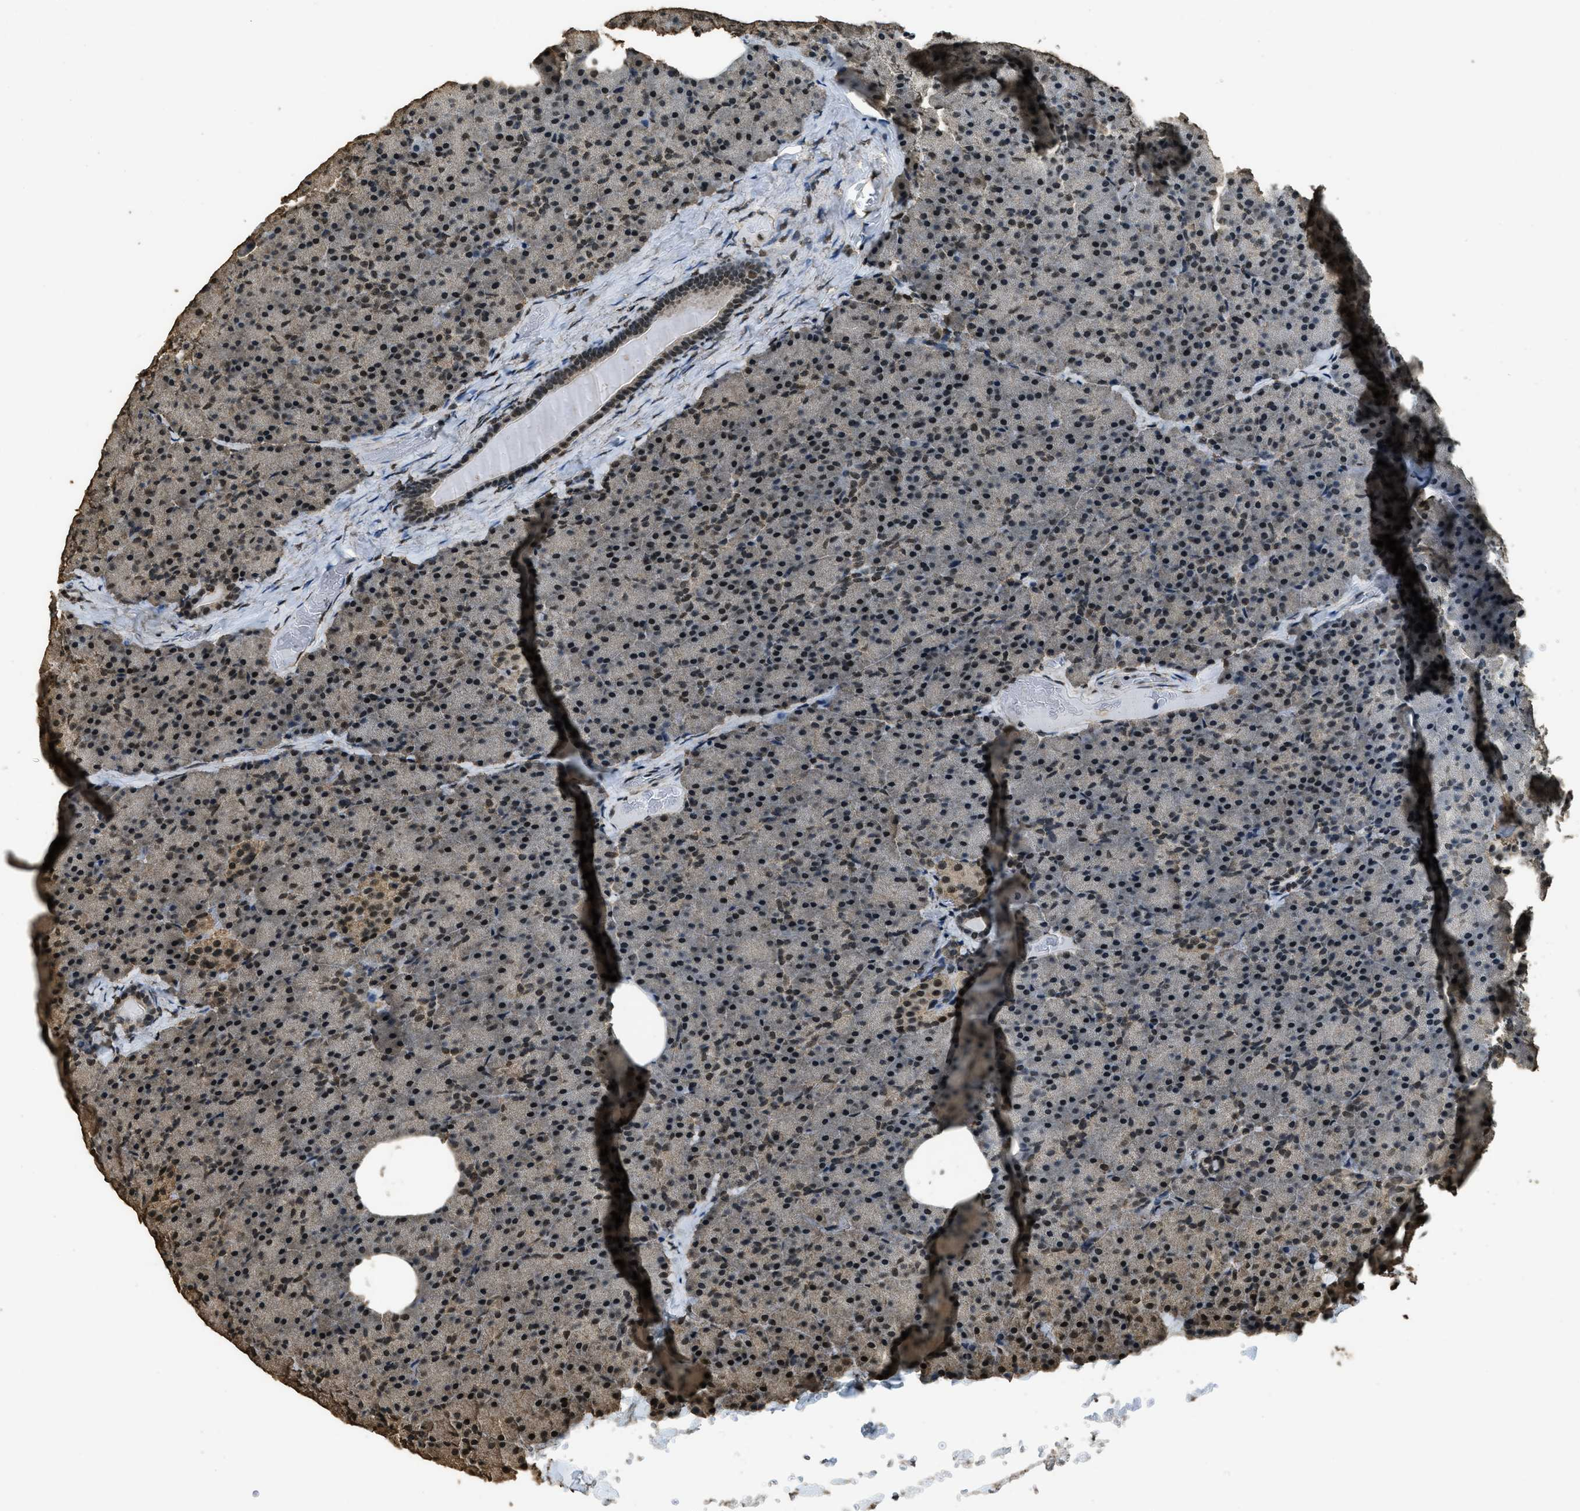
{"staining": {"intensity": "strong", "quantity": ">75%", "location": "nuclear"}, "tissue": "pancreas", "cell_type": "Exocrine glandular cells", "image_type": "normal", "snomed": [{"axis": "morphology", "description": "Normal tissue, NOS"}, {"axis": "topography", "description": "Pancreas"}], "caption": "Immunohistochemistry staining of unremarkable pancreas, which exhibits high levels of strong nuclear staining in about >75% of exocrine glandular cells indicating strong nuclear protein positivity. The staining was performed using DAB (3,3'-diaminobenzidine) (brown) for protein detection and nuclei were counterstained in hematoxylin (blue).", "gene": "MYB", "patient": {"sex": "female", "age": 35}}